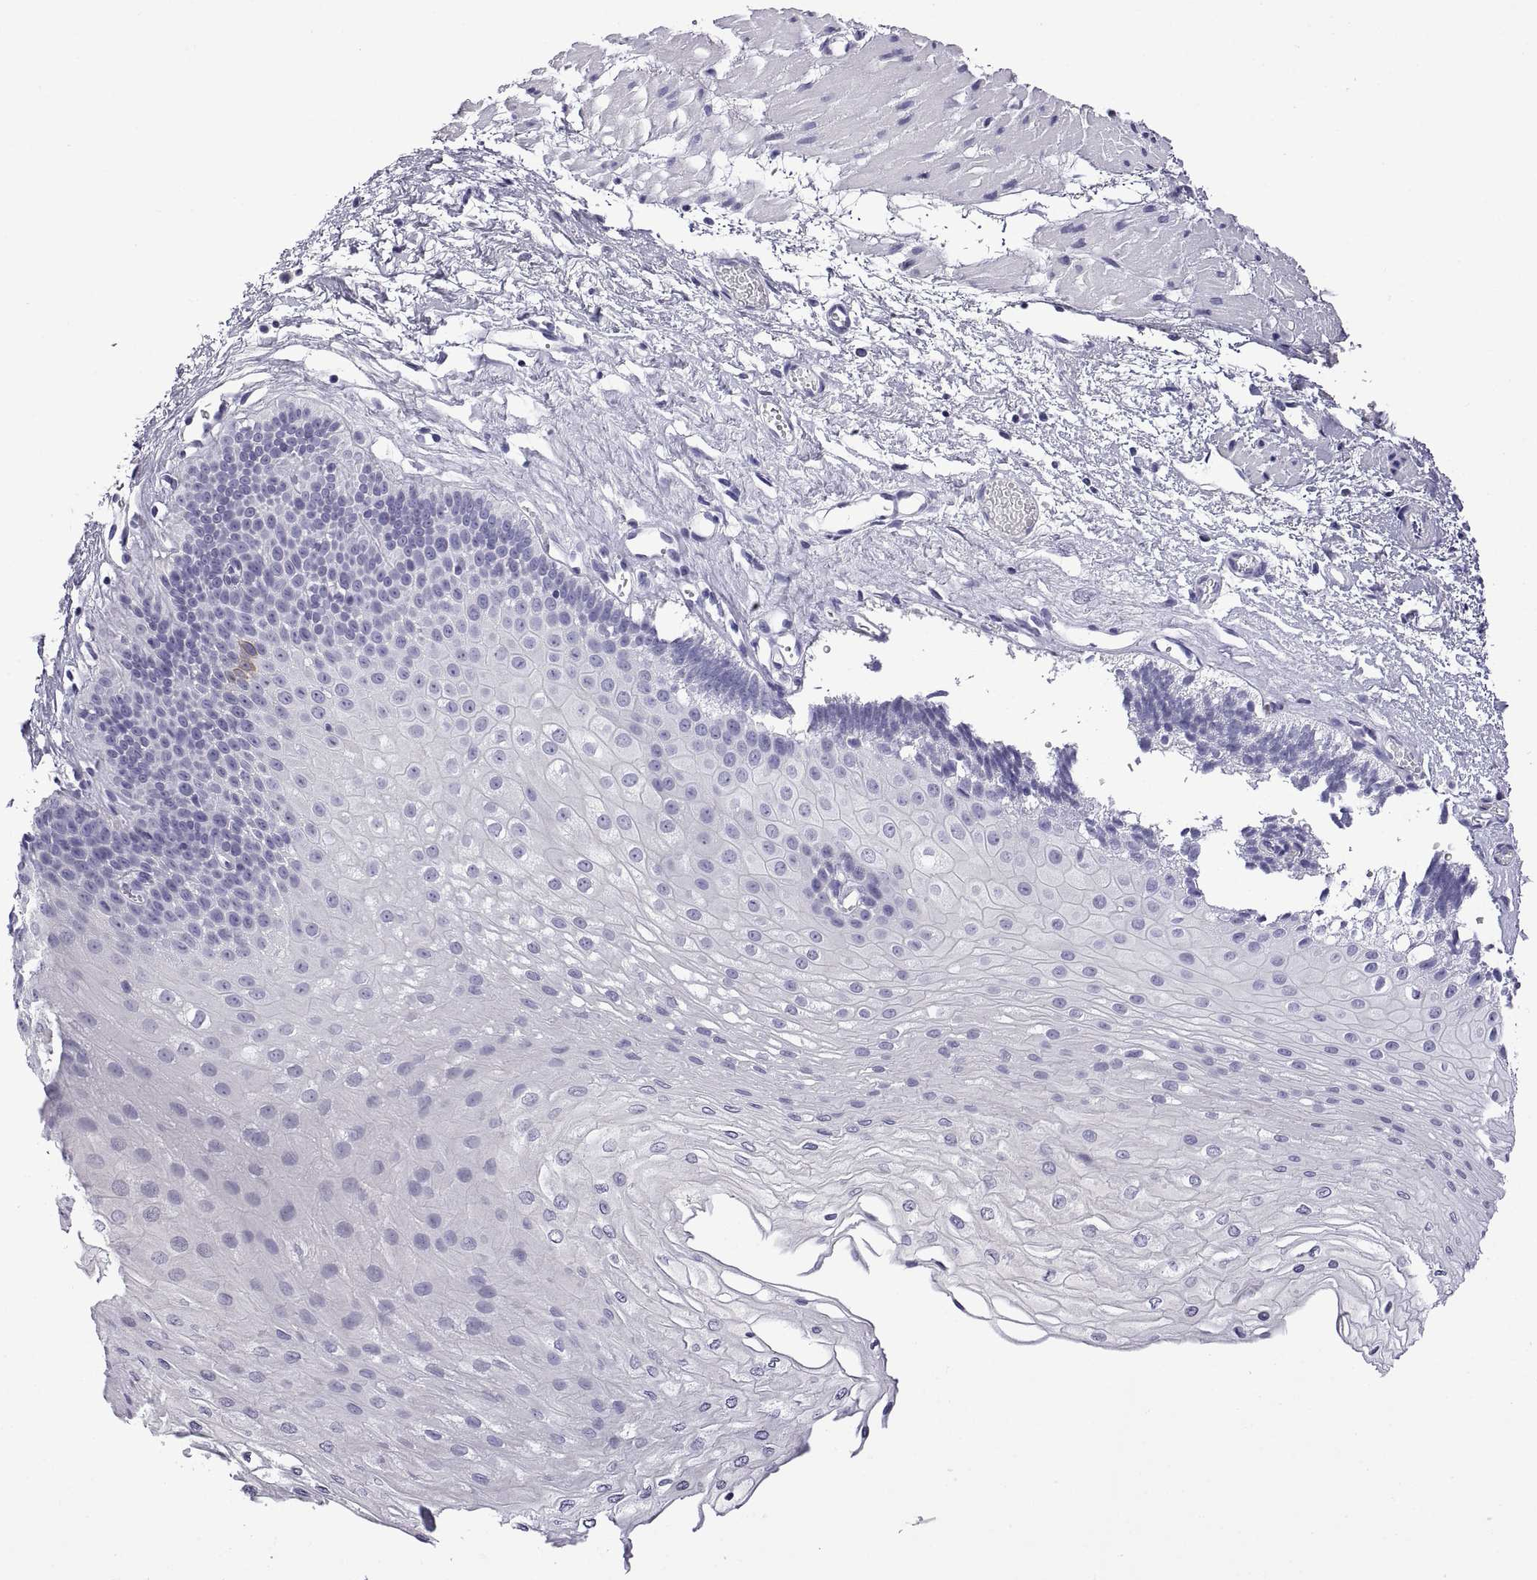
{"staining": {"intensity": "negative", "quantity": "none", "location": "none"}, "tissue": "esophagus", "cell_type": "Squamous epithelial cells", "image_type": "normal", "snomed": [{"axis": "morphology", "description": "Normal tissue, NOS"}, {"axis": "topography", "description": "Esophagus"}], "caption": "Immunohistochemistry image of normal esophagus: esophagus stained with DAB (3,3'-diaminobenzidine) exhibits no significant protein staining in squamous epithelial cells. Brightfield microscopy of immunohistochemistry stained with DAB (brown) and hematoxylin (blue), captured at high magnification.", "gene": "CRISP1", "patient": {"sex": "female", "age": 62}}